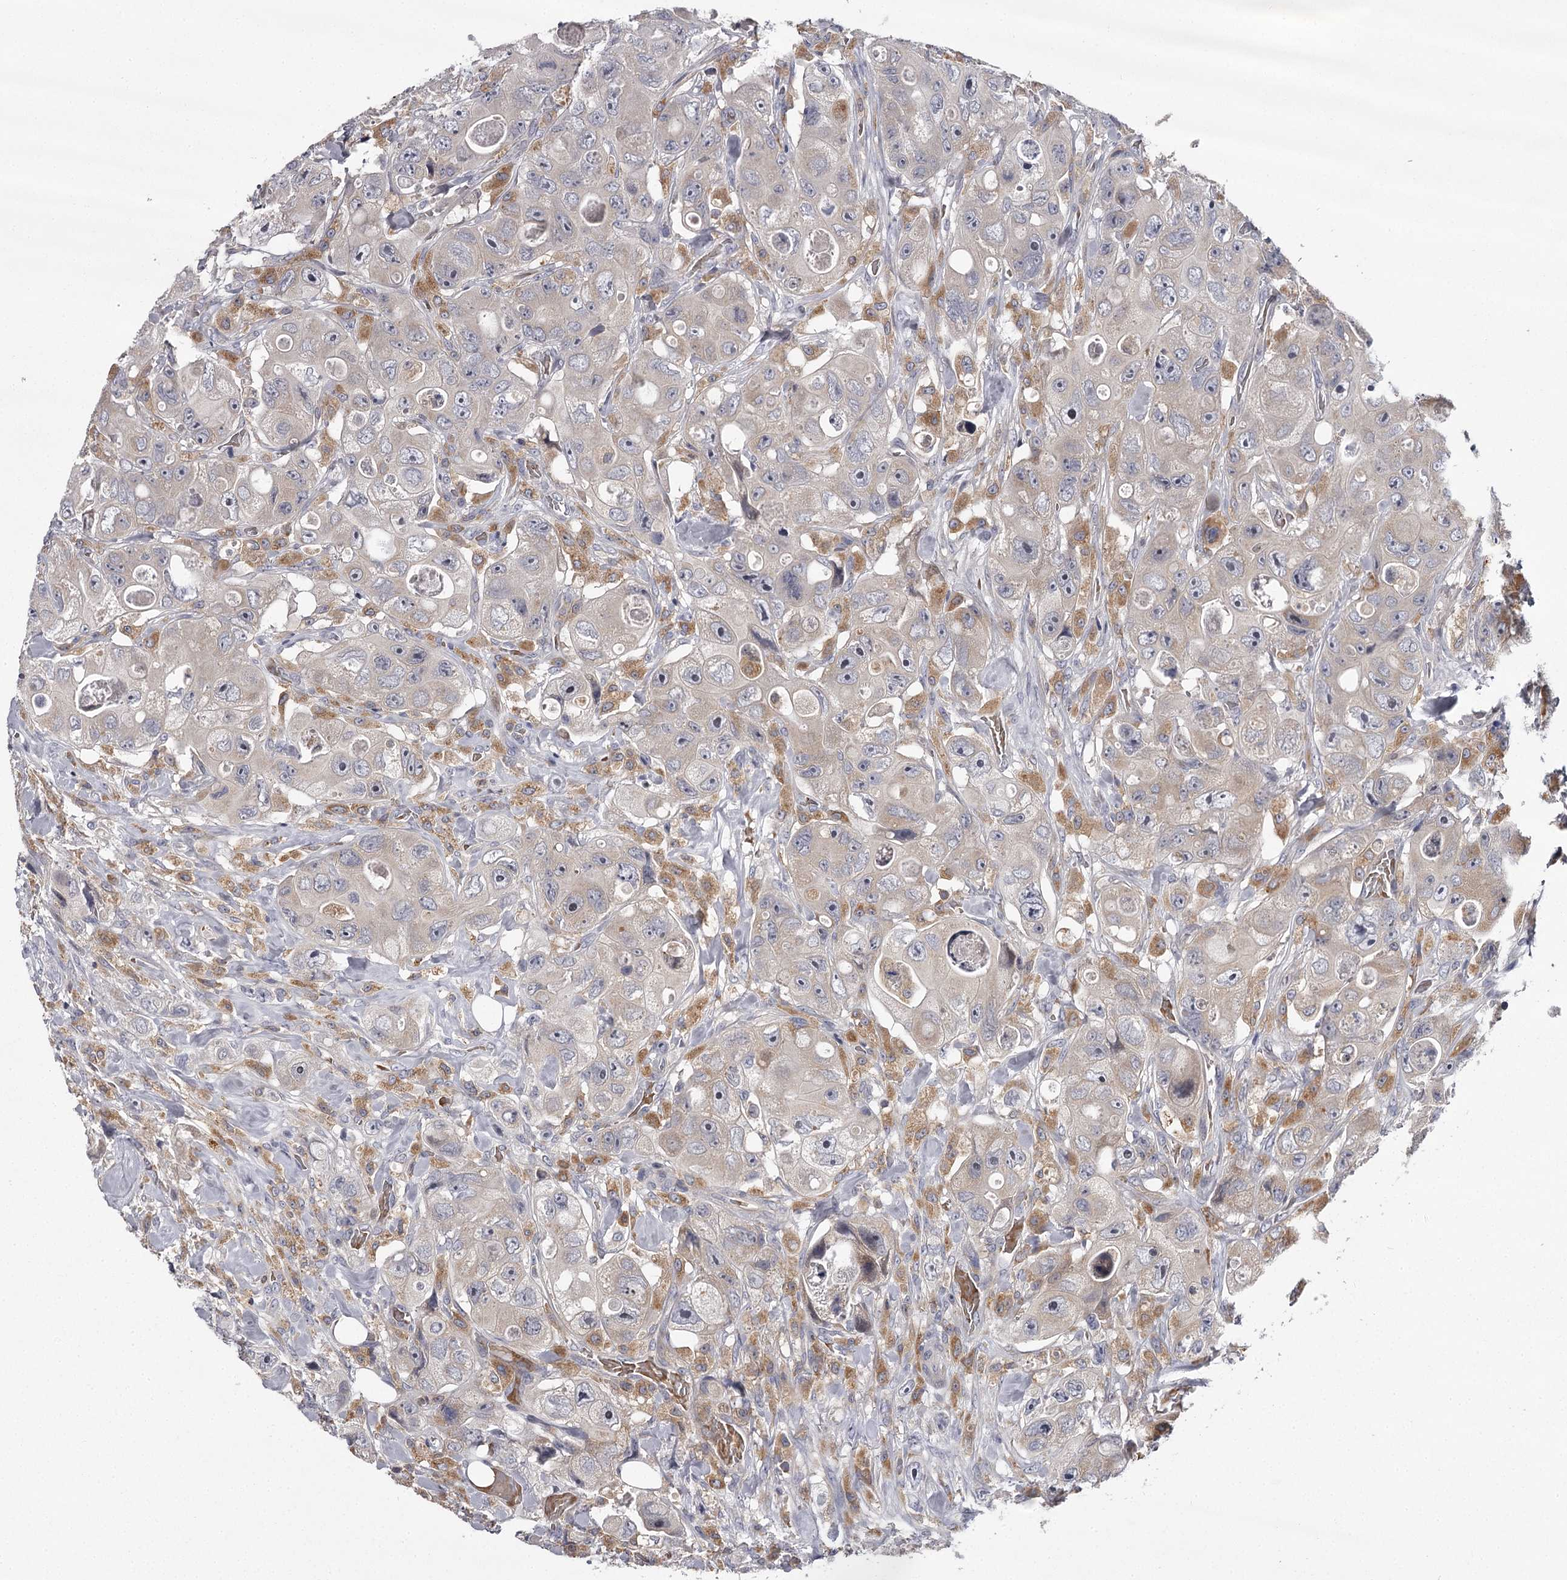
{"staining": {"intensity": "weak", "quantity": "<25%", "location": "cytoplasmic/membranous"}, "tissue": "colorectal cancer", "cell_type": "Tumor cells", "image_type": "cancer", "snomed": [{"axis": "morphology", "description": "Adenocarcinoma, NOS"}, {"axis": "topography", "description": "Colon"}], "caption": "Colorectal cancer (adenocarcinoma) stained for a protein using immunohistochemistry demonstrates no staining tumor cells.", "gene": "RASSF6", "patient": {"sex": "female", "age": 46}}